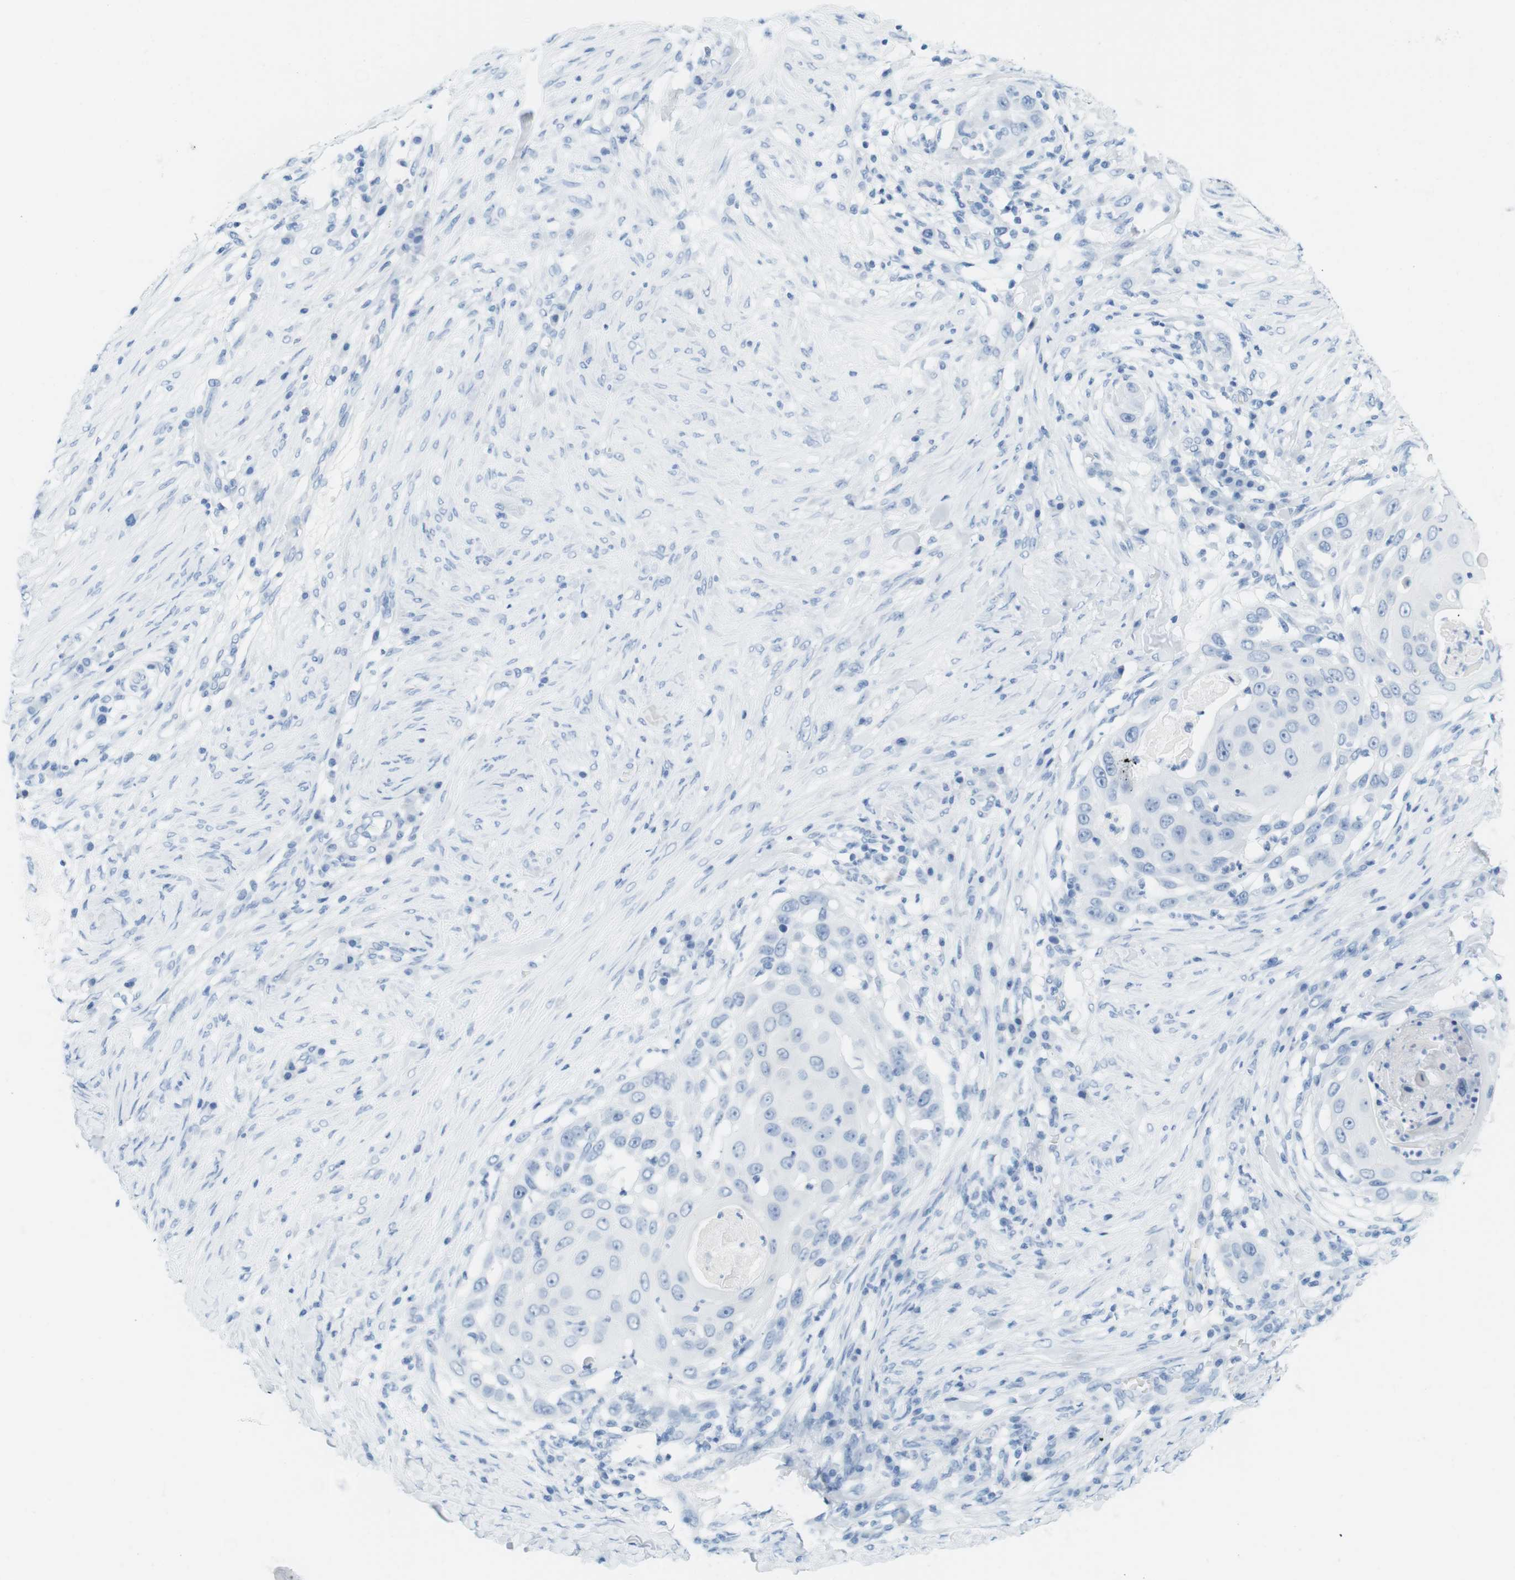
{"staining": {"intensity": "negative", "quantity": "none", "location": "none"}, "tissue": "skin cancer", "cell_type": "Tumor cells", "image_type": "cancer", "snomed": [{"axis": "morphology", "description": "Squamous cell carcinoma, NOS"}, {"axis": "topography", "description": "Skin"}], "caption": "This is an IHC histopathology image of skin cancer (squamous cell carcinoma). There is no positivity in tumor cells.", "gene": "TNNT2", "patient": {"sex": "female", "age": 44}}